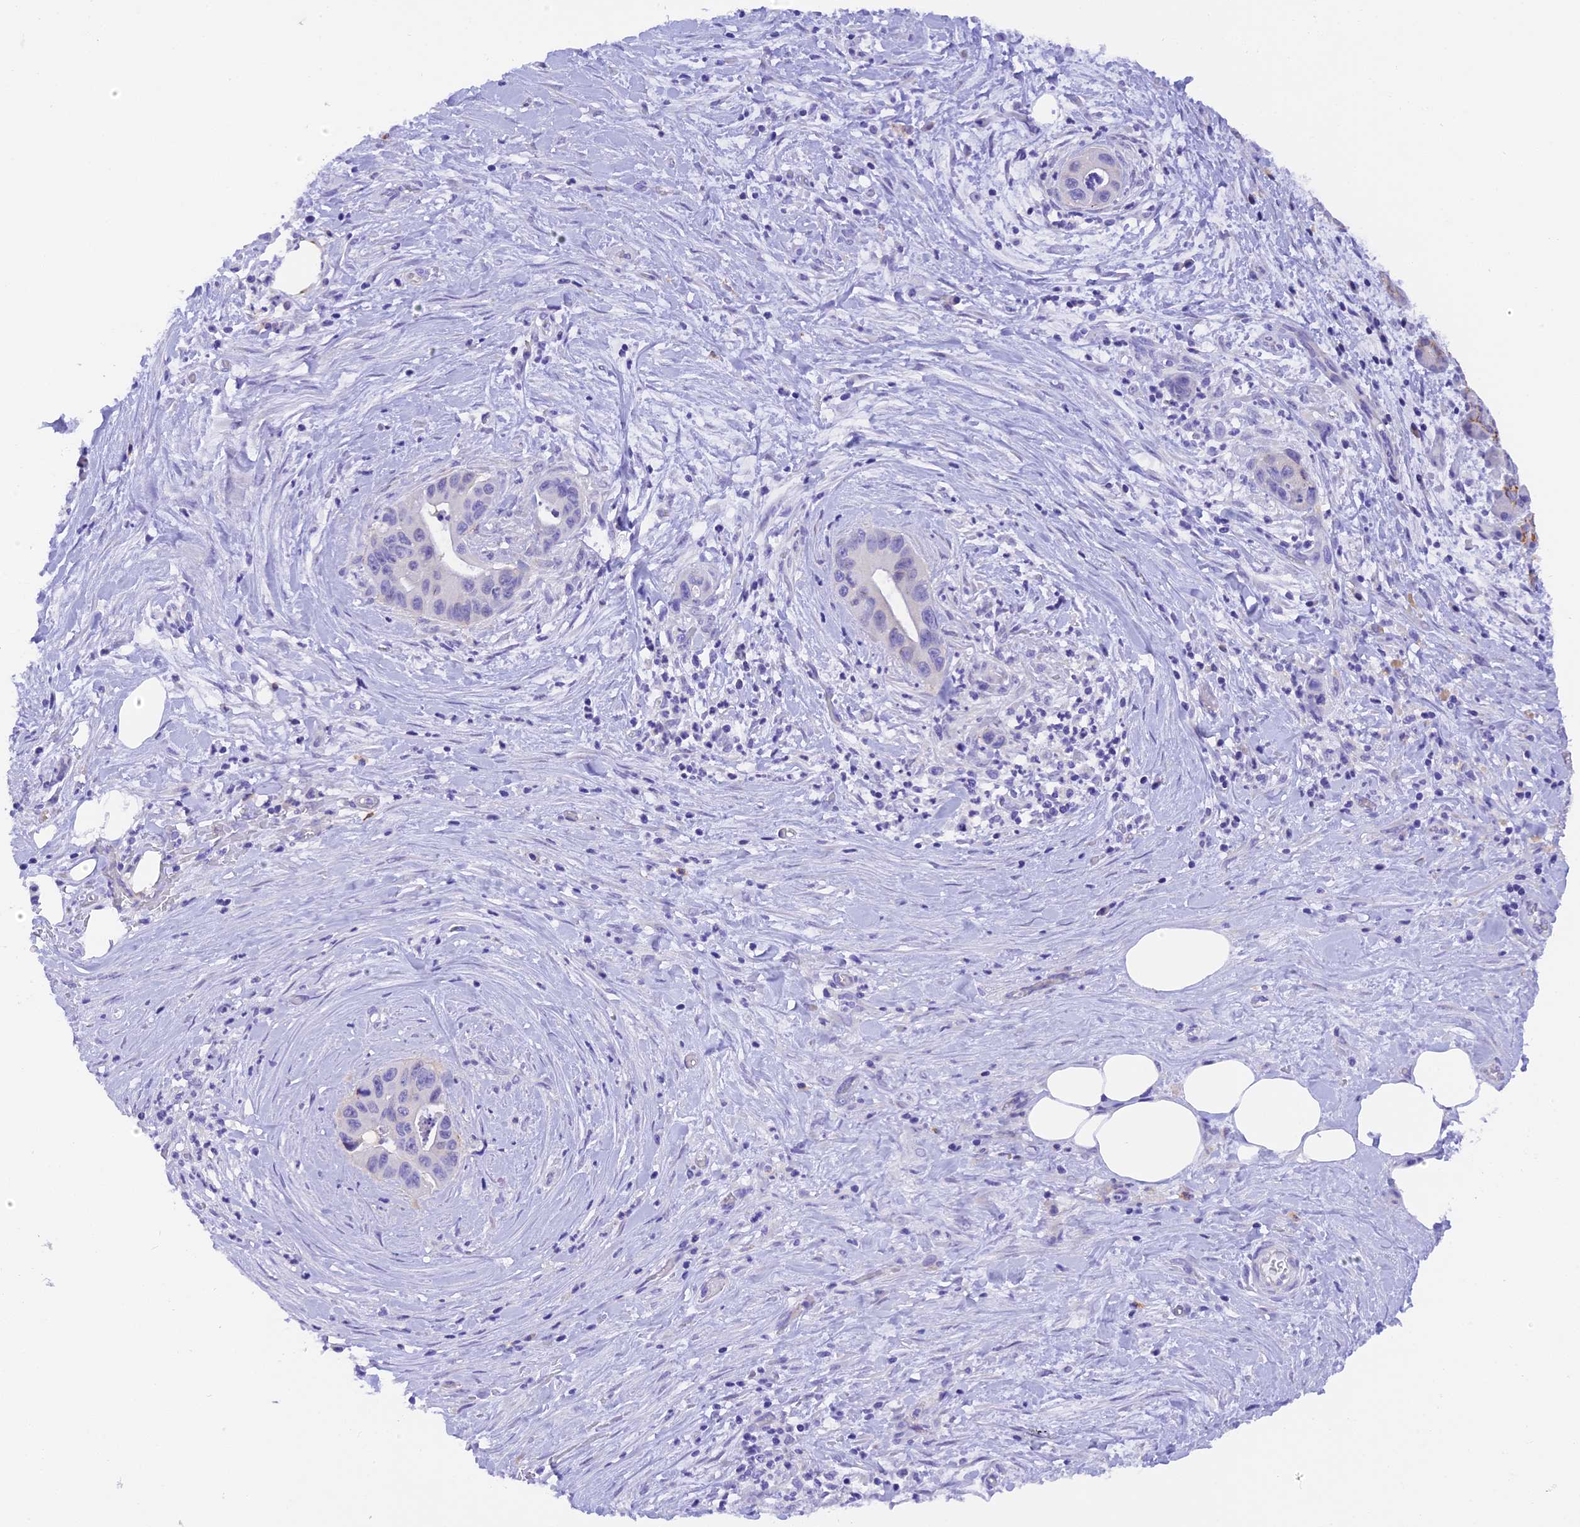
{"staining": {"intensity": "negative", "quantity": "none", "location": "none"}, "tissue": "pancreatic cancer", "cell_type": "Tumor cells", "image_type": "cancer", "snomed": [{"axis": "morphology", "description": "Adenocarcinoma, NOS"}, {"axis": "topography", "description": "Pancreas"}], "caption": "Adenocarcinoma (pancreatic) was stained to show a protein in brown. There is no significant staining in tumor cells.", "gene": "COL6A5", "patient": {"sex": "male", "age": 73}}